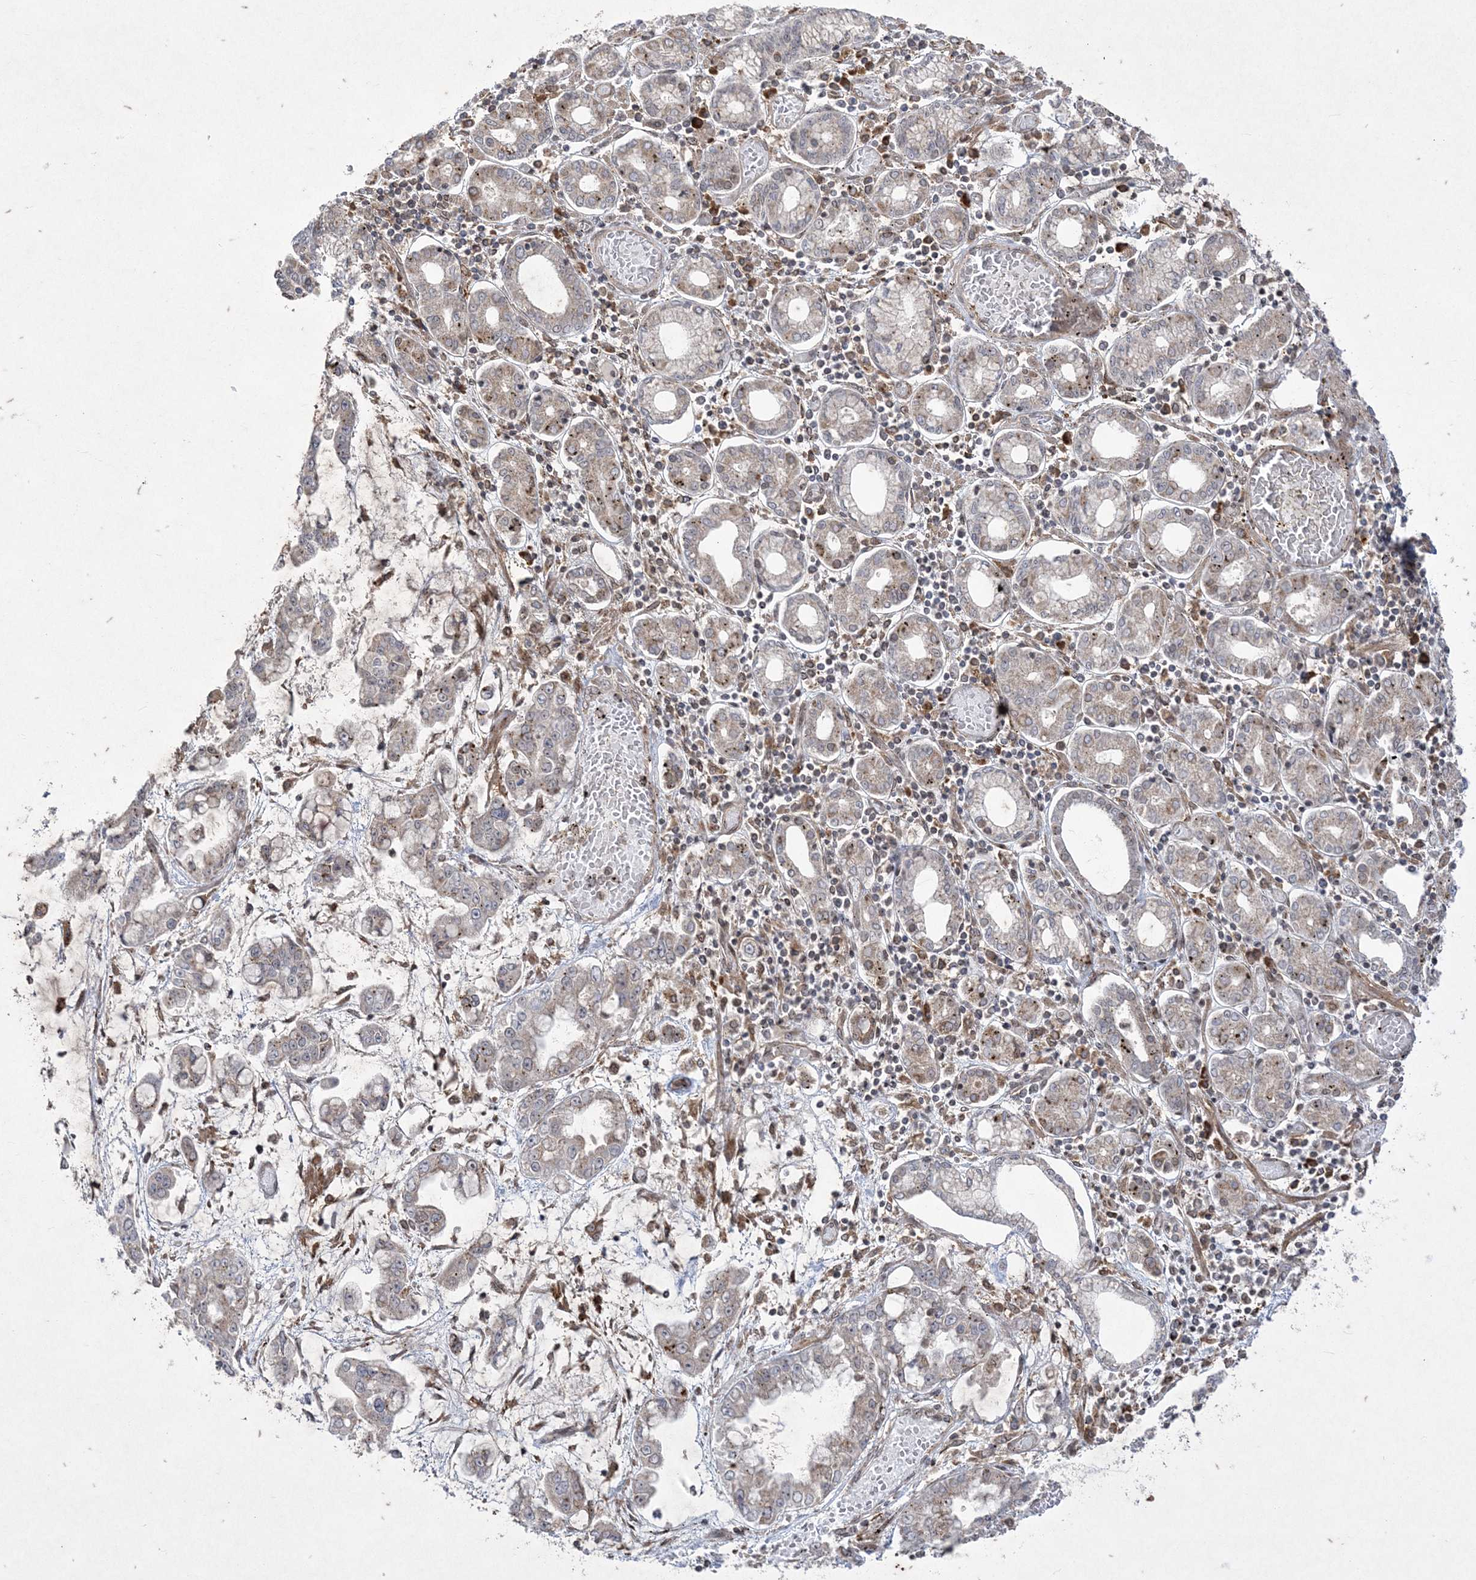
{"staining": {"intensity": "weak", "quantity": "<25%", "location": "cytoplasmic/membranous"}, "tissue": "stomach cancer", "cell_type": "Tumor cells", "image_type": "cancer", "snomed": [{"axis": "morphology", "description": "Normal tissue, NOS"}, {"axis": "morphology", "description": "Adenocarcinoma, NOS"}, {"axis": "topography", "description": "Stomach, upper"}, {"axis": "topography", "description": "Stomach"}], "caption": "IHC image of adenocarcinoma (stomach) stained for a protein (brown), which demonstrates no expression in tumor cells.", "gene": "RRAS", "patient": {"sex": "male", "age": 76}}